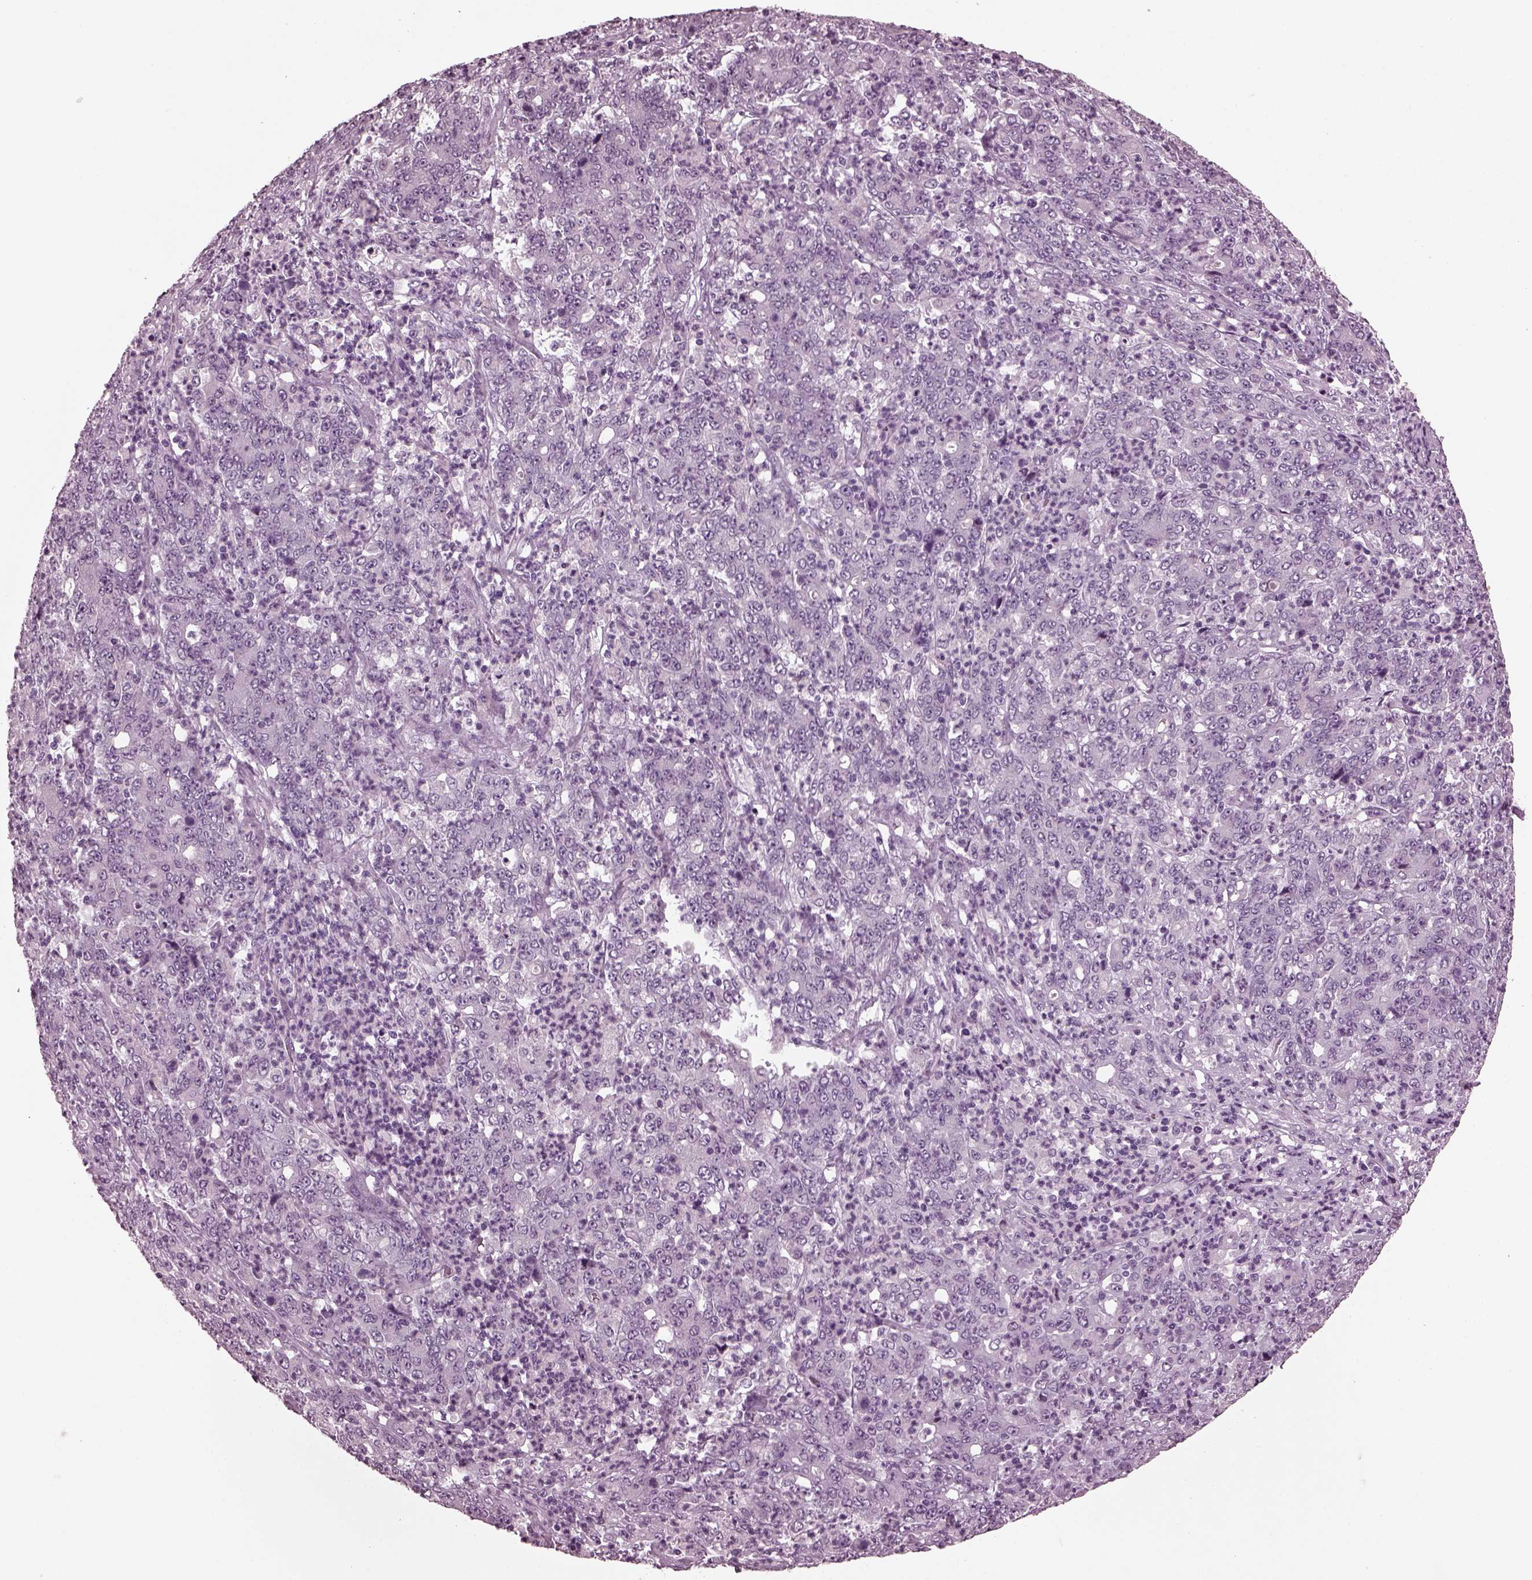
{"staining": {"intensity": "negative", "quantity": "none", "location": "none"}, "tissue": "stomach cancer", "cell_type": "Tumor cells", "image_type": "cancer", "snomed": [{"axis": "morphology", "description": "Adenocarcinoma, NOS"}, {"axis": "topography", "description": "Stomach, lower"}], "caption": "Micrograph shows no protein positivity in tumor cells of stomach cancer (adenocarcinoma) tissue. The staining was performed using DAB (3,3'-diaminobenzidine) to visualize the protein expression in brown, while the nuclei were stained in blue with hematoxylin (Magnification: 20x).", "gene": "MIB2", "patient": {"sex": "female", "age": 71}}